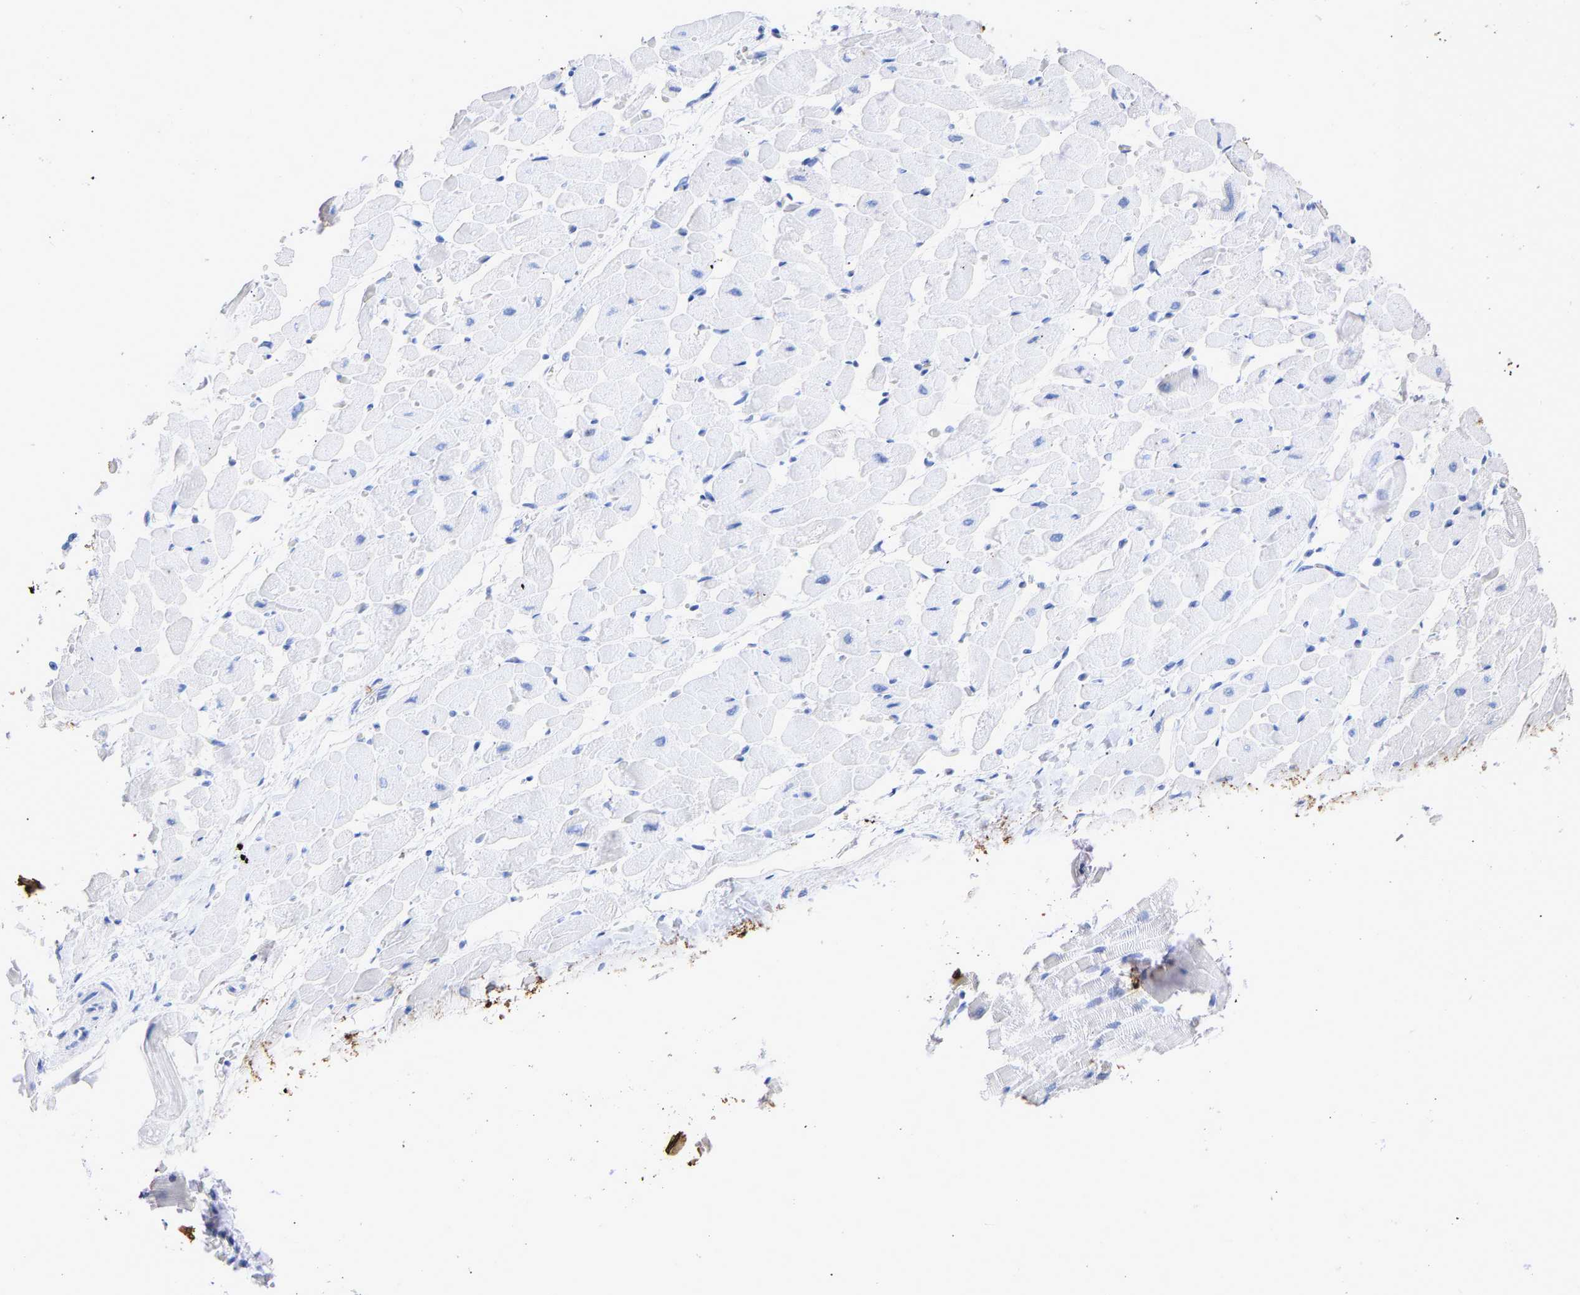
{"staining": {"intensity": "negative", "quantity": "none", "location": "none"}, "tissue": "heart muscle", "cell_type": "Cardiomyocytes", "image_type": "normal", "snomed": [{"axis": "morphology", "description": "Normal tissue, NOS"}, {"axis": "topography", "description": "Heart"}], "caption": "Cardiomyocytes show no significant protein expression in unremarkable heart muscle.", "gene": "KRT1", "patient": {"sex": "male", "age": 45}}